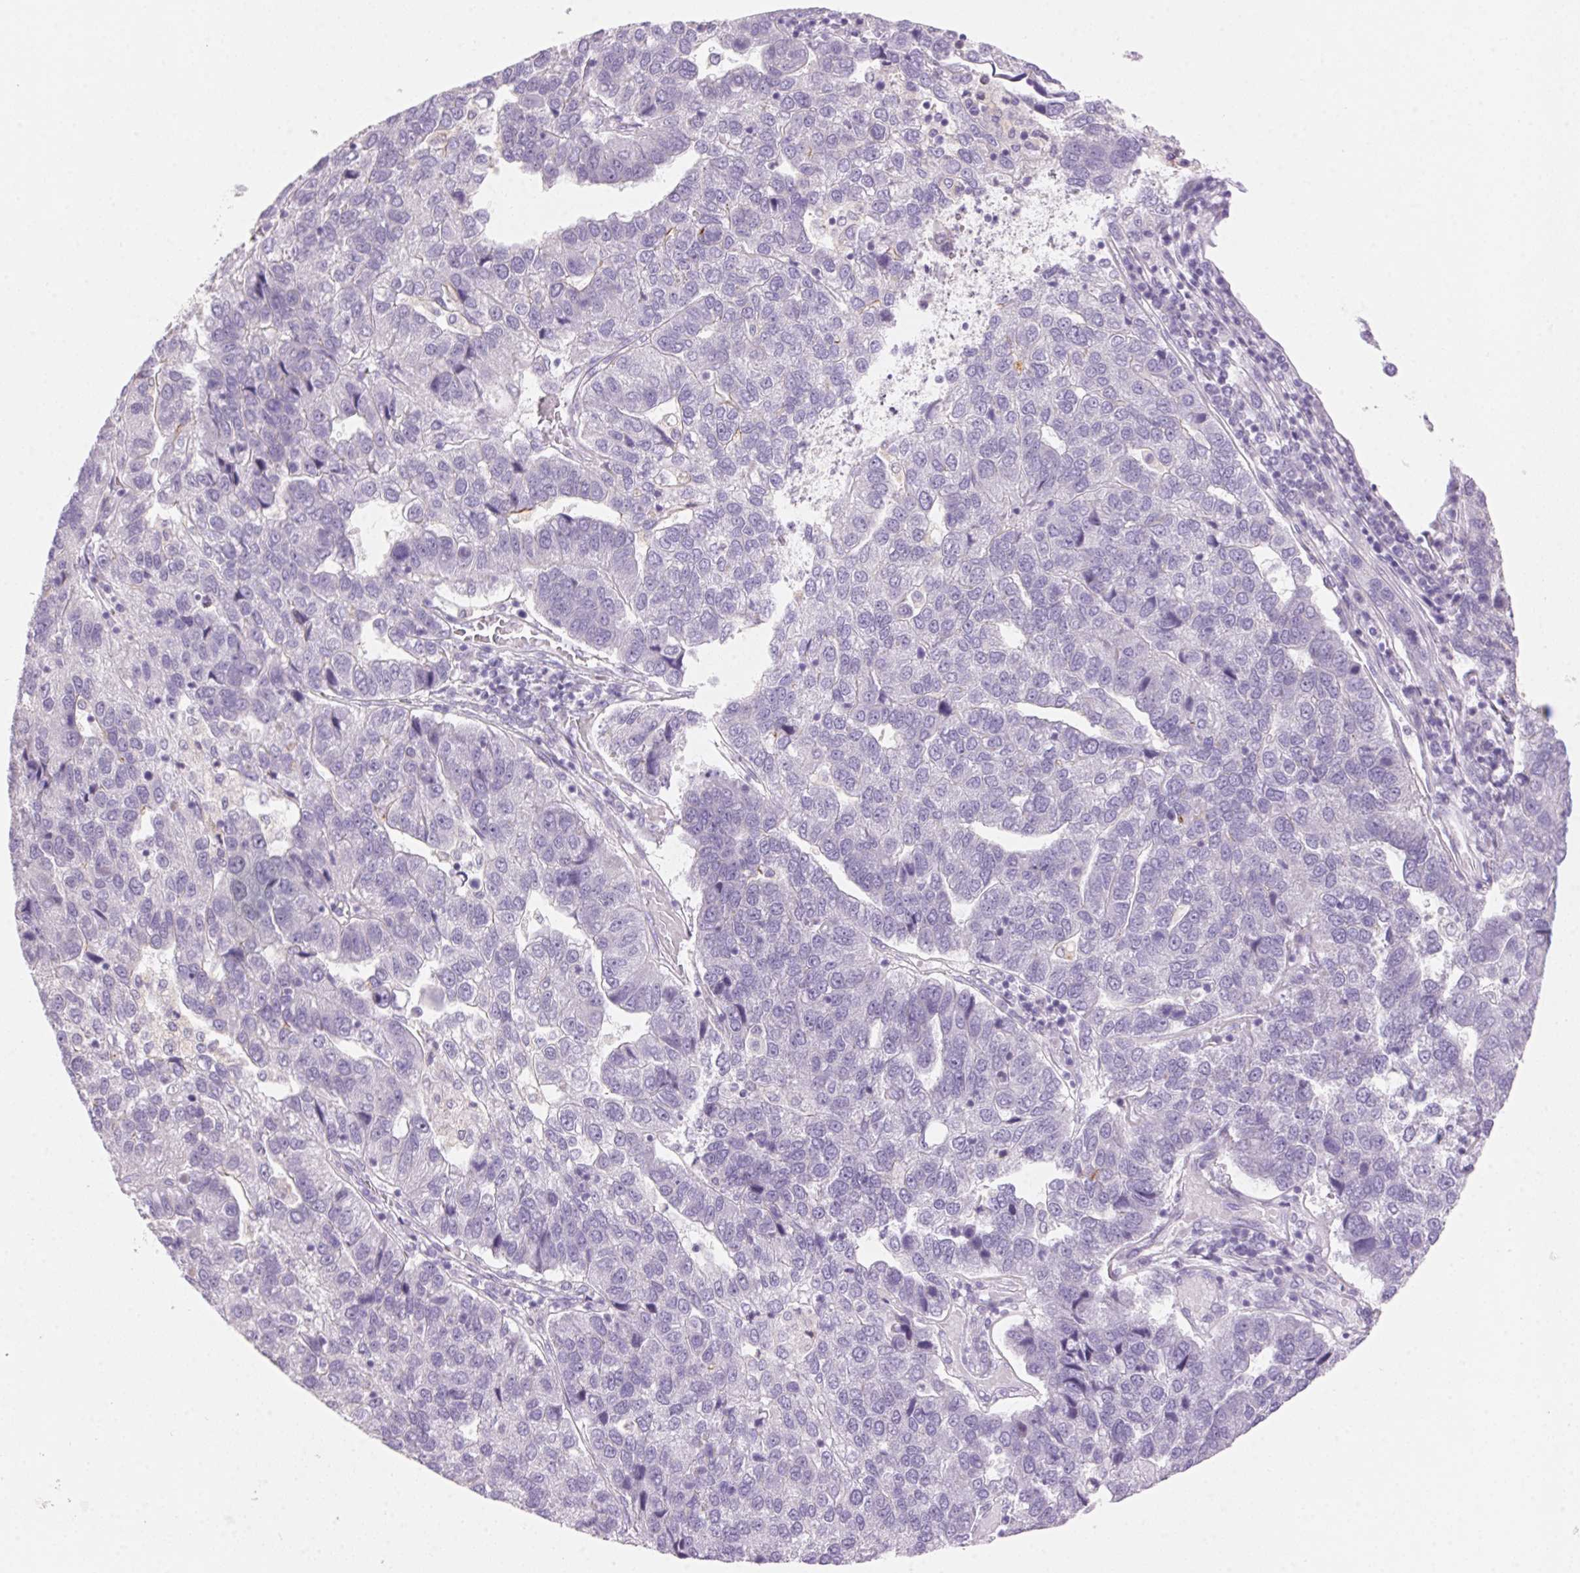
{"staining": {"intensity": "negative", "quantity": "none", "location": "none"}, "tissue": "pancreatic cancer", "cell_type": "Tumor cells", "image_type": "cancer", "snomed": [{"axis": "morphology", "description": "Adenocarcinoma, NOS"}, {"axis": "topography", "description": "Pancreas"}], "caption": "Immunohistochemistry of pancreatic cancer (adenocarcinoma) exhibits no staining in tumor cells.", "gene": "TEKT1", "patient": {"sex": "female", "age": 61}}